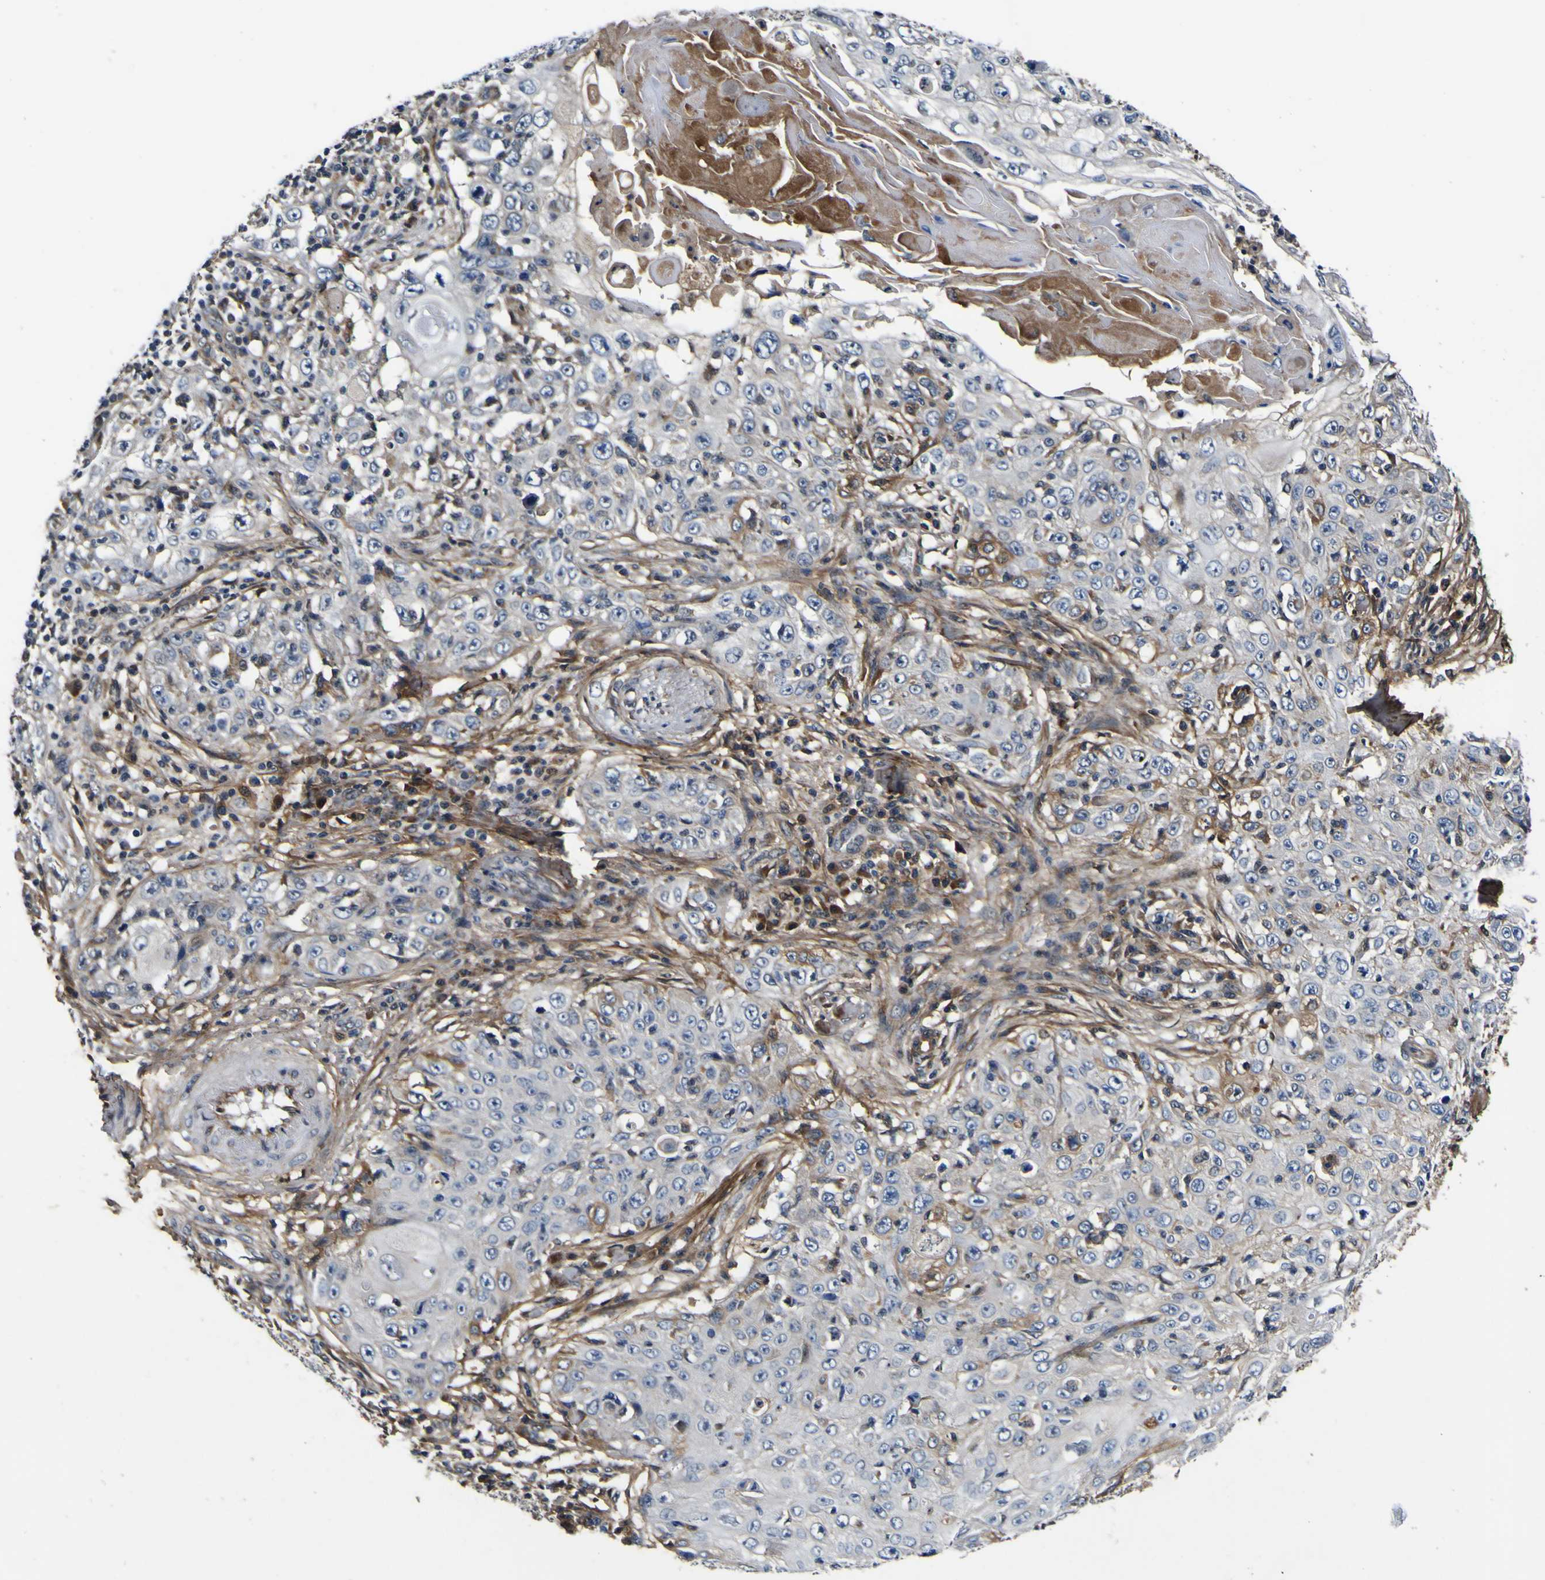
{"staining": {"intensity": "negative", "quantity": "none", "location": "none"}, "tissue": "skin cancer", "cell_type": "Tumor cells", "image_type": "cancer", "snomed": [{"axis": "morphology", "description": "Squamous cell carcinoma, NOS"}, {"axis": "topography", "description": "Skin"}], "caption": "DAB (3,3'-diaminobenzidine) immunohistochemical staining of human squamous cell carcinoma (skin) displays no significant expression in tumor cells.", "gene": "POSTN", "patient": {"sex": "male", "age": 86}}